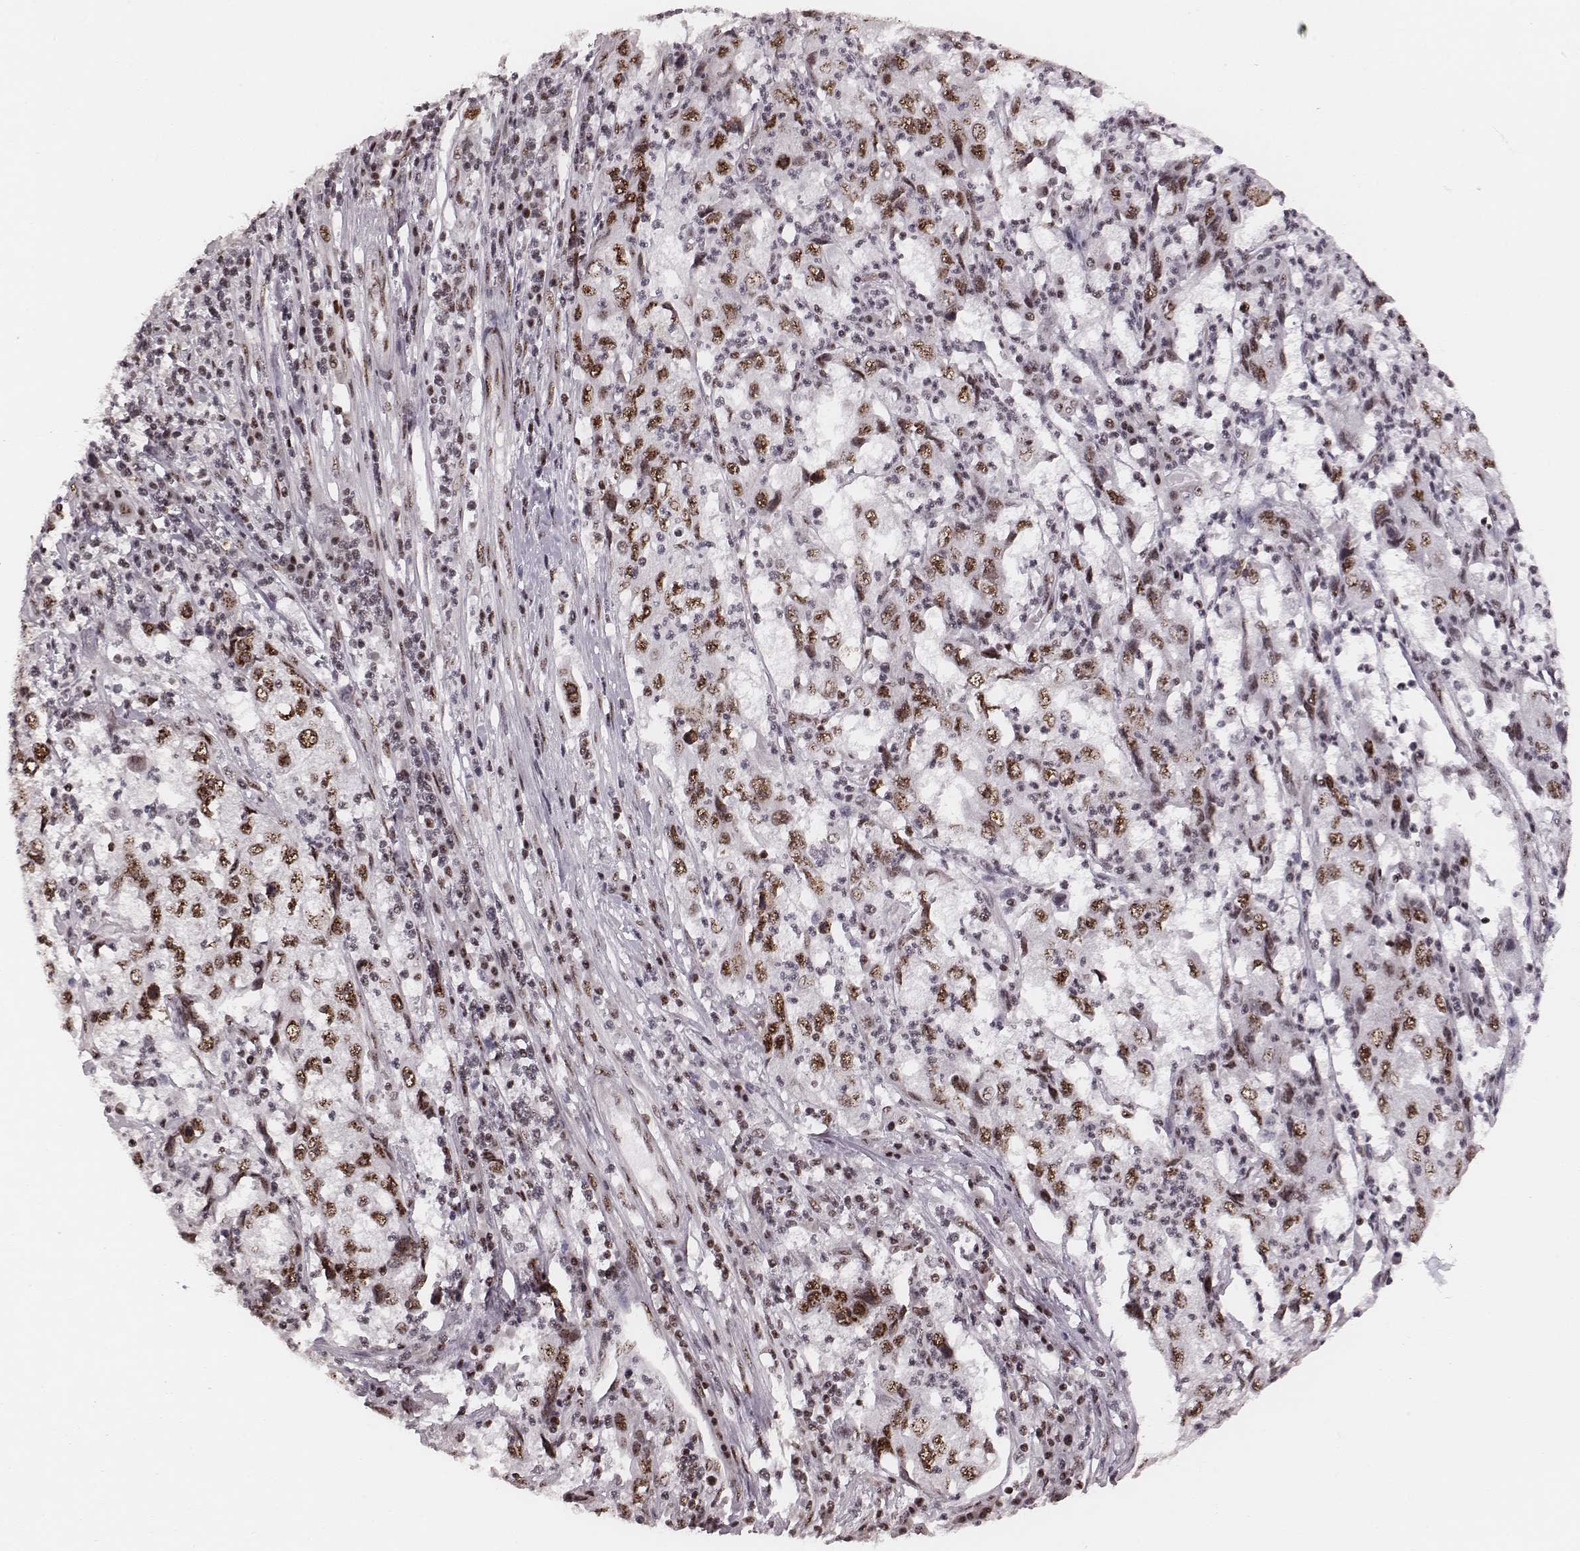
{"staining": {"intensity": "moderate", "quantity": ">75%", "location": "nuclear"}, "tissue": "cervical cancer", "cell_type": "Tumor cells", "image_type": "cancer", "snomed": [{"axis": "morphology", "description": "Squamous cell carcinoma, NOS"}, {"axis": "topography", "description": "Cervix"}], "caption": "Brown immunohistochemical staining in human cervical squamous cell carcinoma displays moderate nuclear positivity in about >75% of tumor cells.", "gene": "LUC7L", "patient": {"sex": "female", "age": 36}}